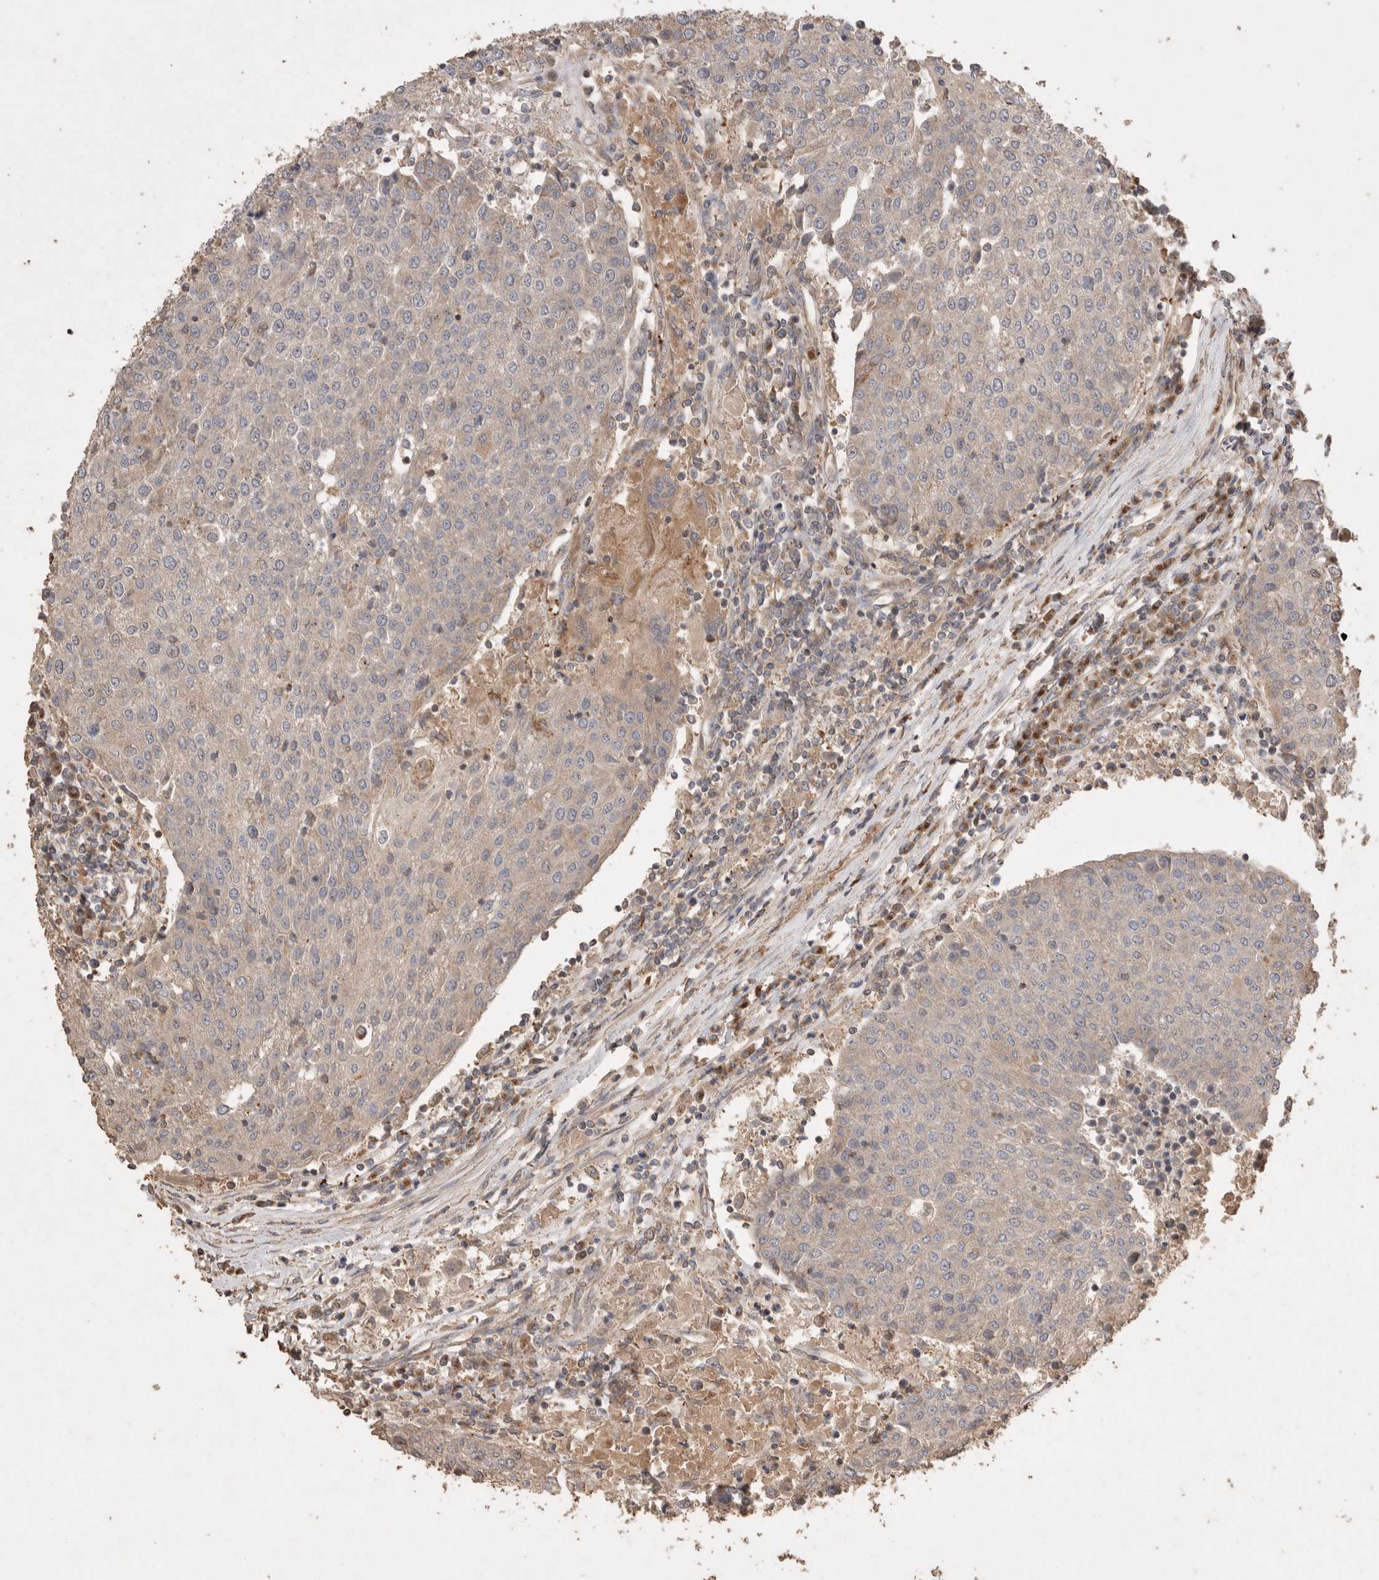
{"staining": {"intensity": "weak", "quantity": "<25%", "location": "cytoplasmic/membranous"}, "tissue": "urothelial cancer", "cell_type": "Tumor cells", "image_type": "cancer", "snomed": [{"axis": "morphology", "description": "Urothelial carcinoma, High grade"}, {"axis": "topography", "description": "Urinary bladder"}], "caption": "There is no significant positivity in tumor cells of urothelial carcinoma (high-grade).", "gene": "SNX31", "patient": {"sex": "female", "age": 85}}